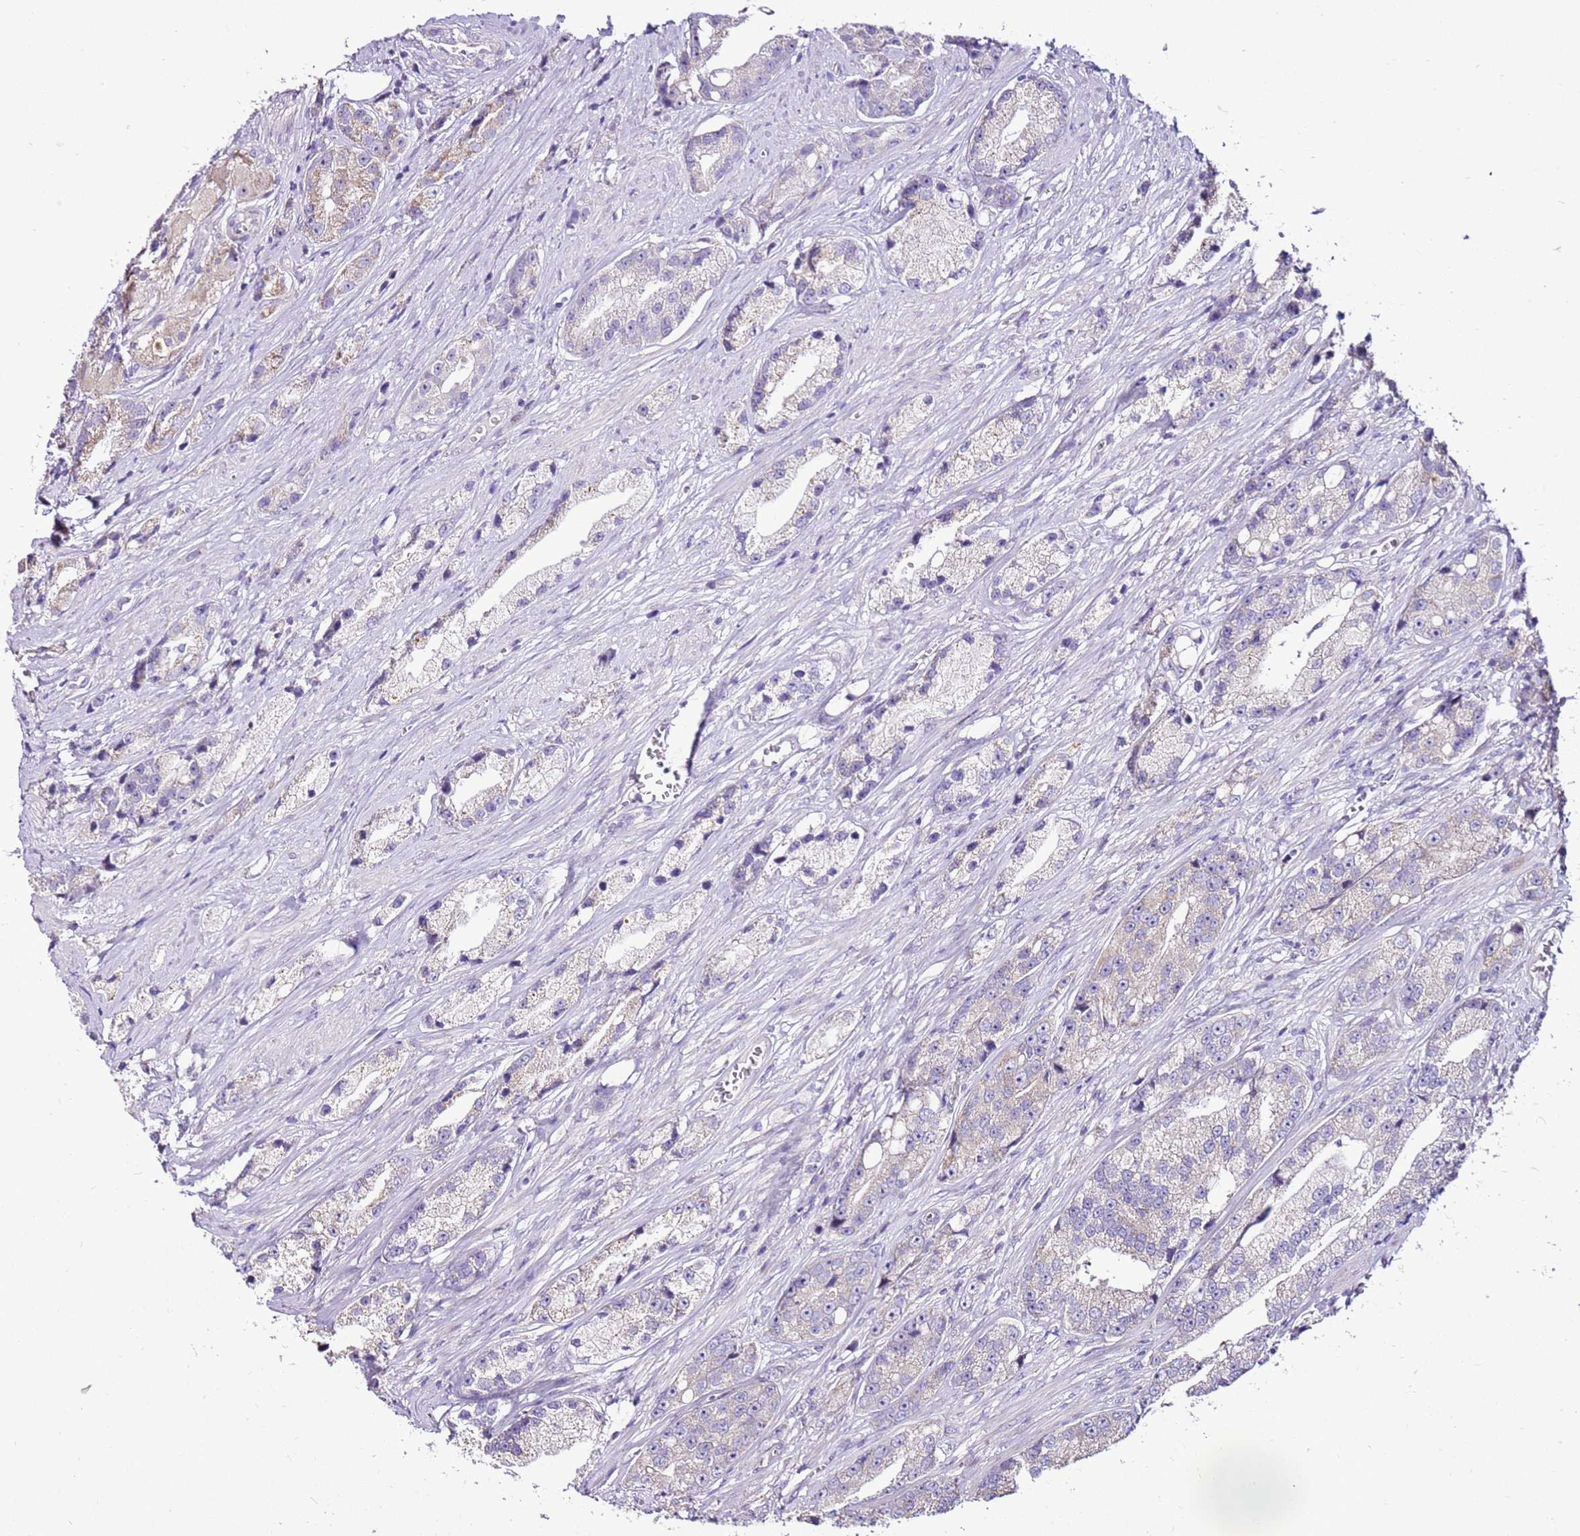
{"staining": {"intensity": "negative", "quantity": "none", "location": "none"}, "tissue": "prostate cancer", "cell_type": "Tumor cells", "image_type": "cancer", "snomed": [{"axis": "morphology", "description": "Adenocarcinoma, High grade"}, {"axis": "topography", "description": "Prostate"}], "caption": "Tumor cells show no significant protein positivity in prostate cancer.", "gene": "SLC38A5", "patient": {"sex": "male", "age": 74}}